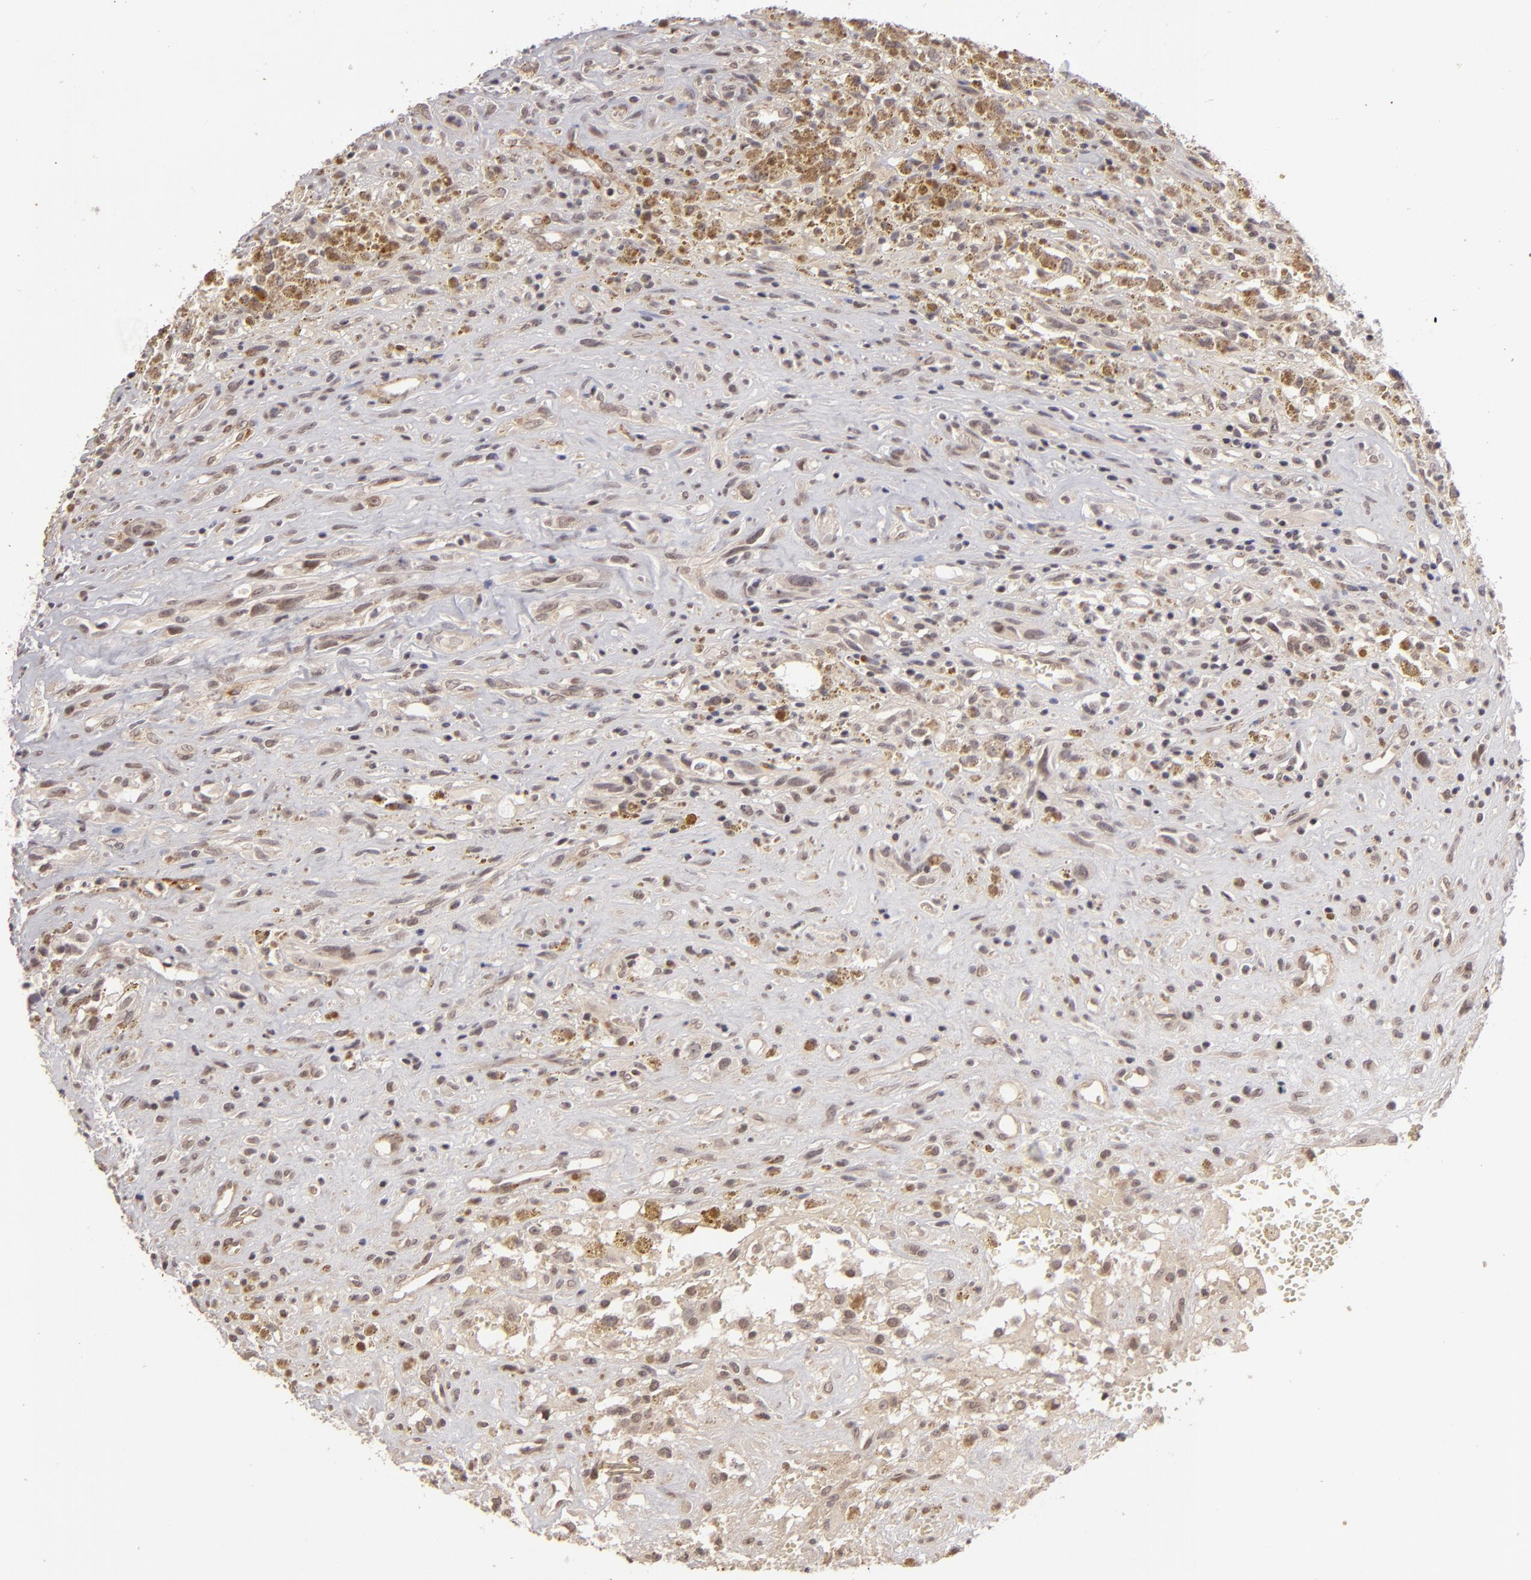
{"staining": {"intensity": "moderate", "quantity": "25%-75%", "location": "cytoplasmic/membranous"}, "tissue": "glioma", "cell_type": "Tumor cells", "image_type": "cancer", "snomed": [{"axis": "morphology", "description": "Glioma, malignant, High grade"}, {"axis": "topography", "description": "Brain"}], "caption": "This histopathology image exhibits IHC staining of human glioma, with medium moderate cytoplasmic/membranous expression in approximately 25%-75% of tumor cells.", "gene": "DFFA", "patient": {"sex": "male", "age": 66}}